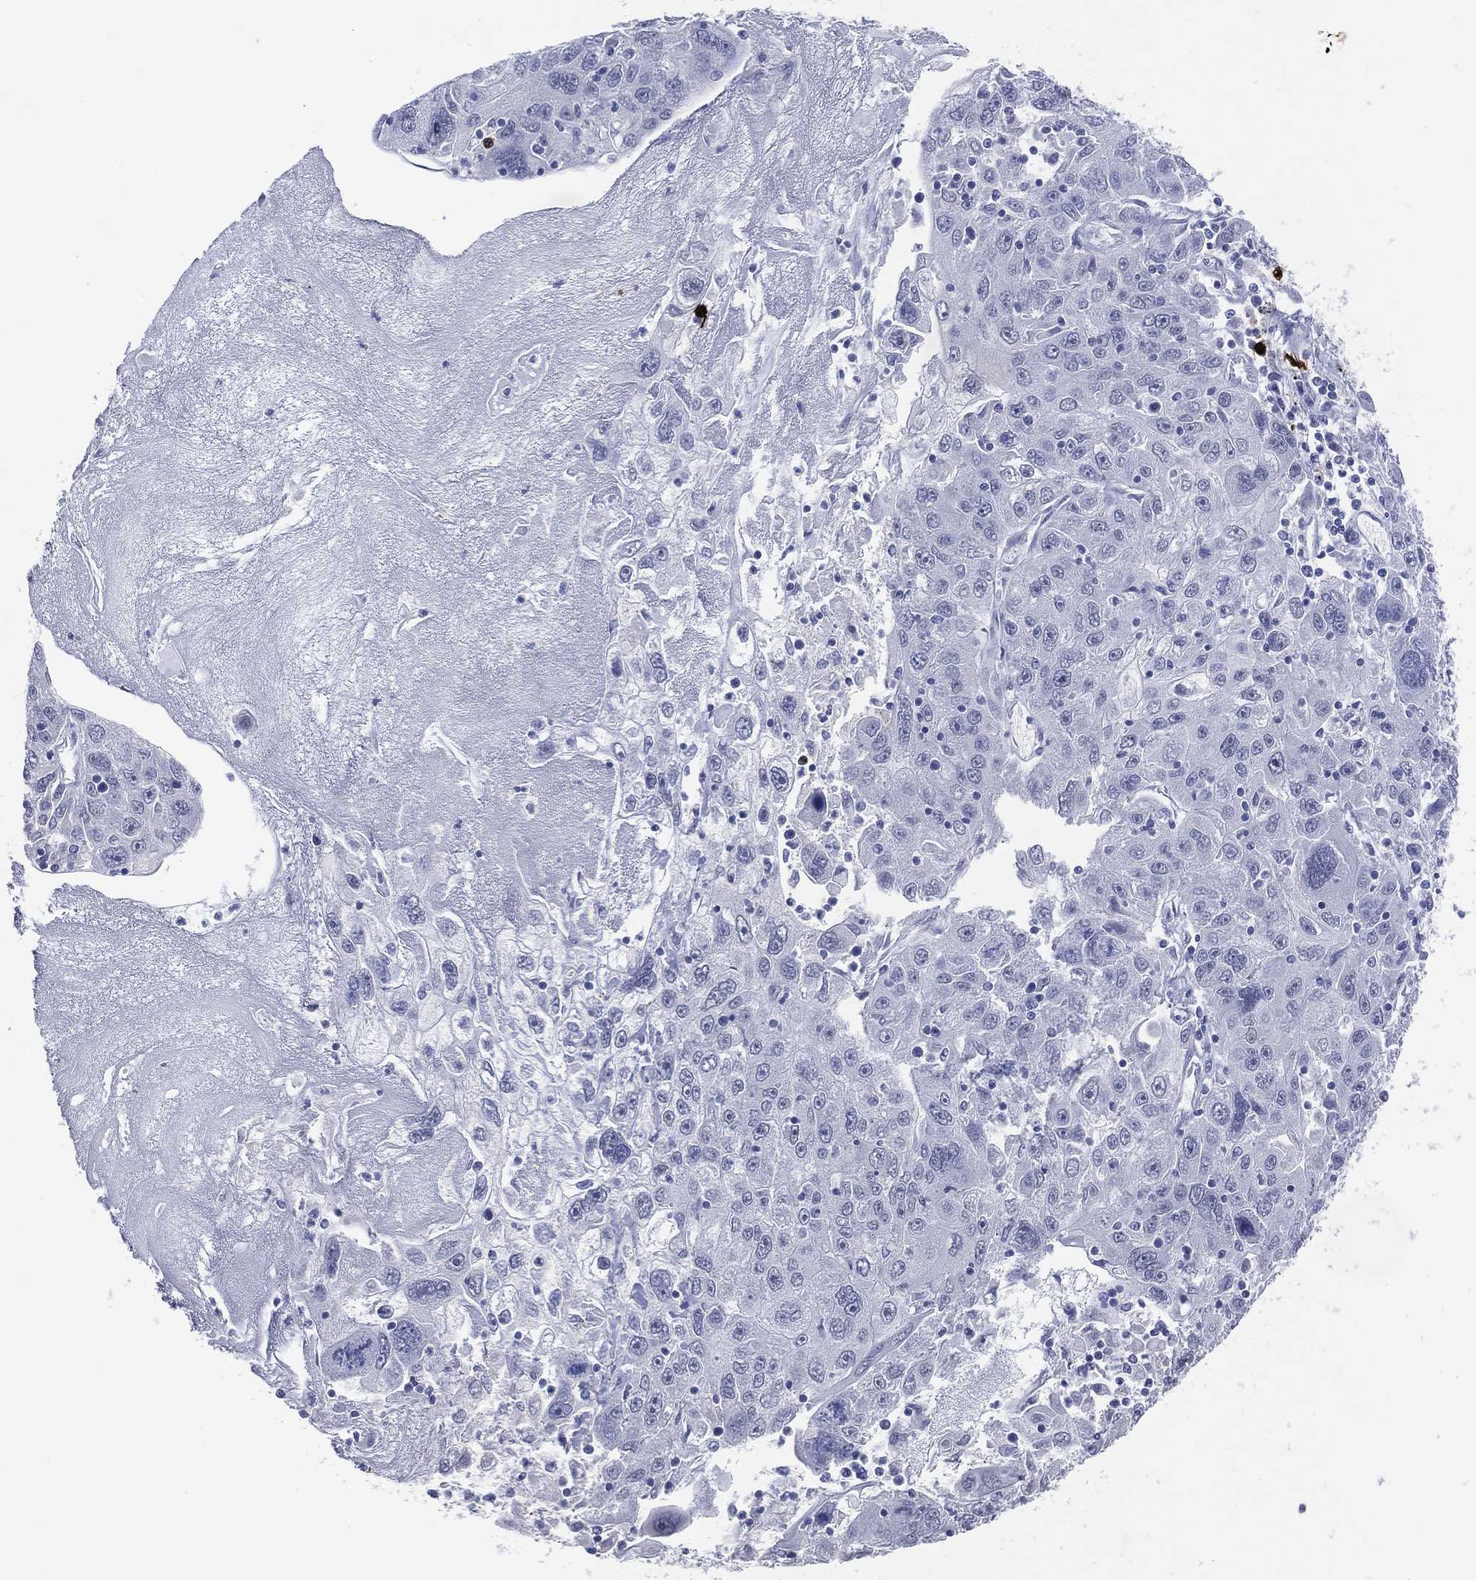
{"staining": {"intensity": "negative", "quantity": "none", "location": "none"}, "tissue": "stomach cancer", "cell_type": "Tumor cells", "image_type": "cancer", "snomed": [{"axis": "morphology", "description": "Adenocarcinoma, NOS"}, {"axis": "topography", "description": "Stomach"}], "caption": "A high-resolution micrograph shows immunohistochemistry (IHC) staining of stomach cancer (adenocarcinoma), which demonstrates no significant positivity in tumor cells. (DAB immunohistochemistry with hematoxylin counter stain).", "gene": "CFAP58", "patient": {"sex": "male", "age": 56}}